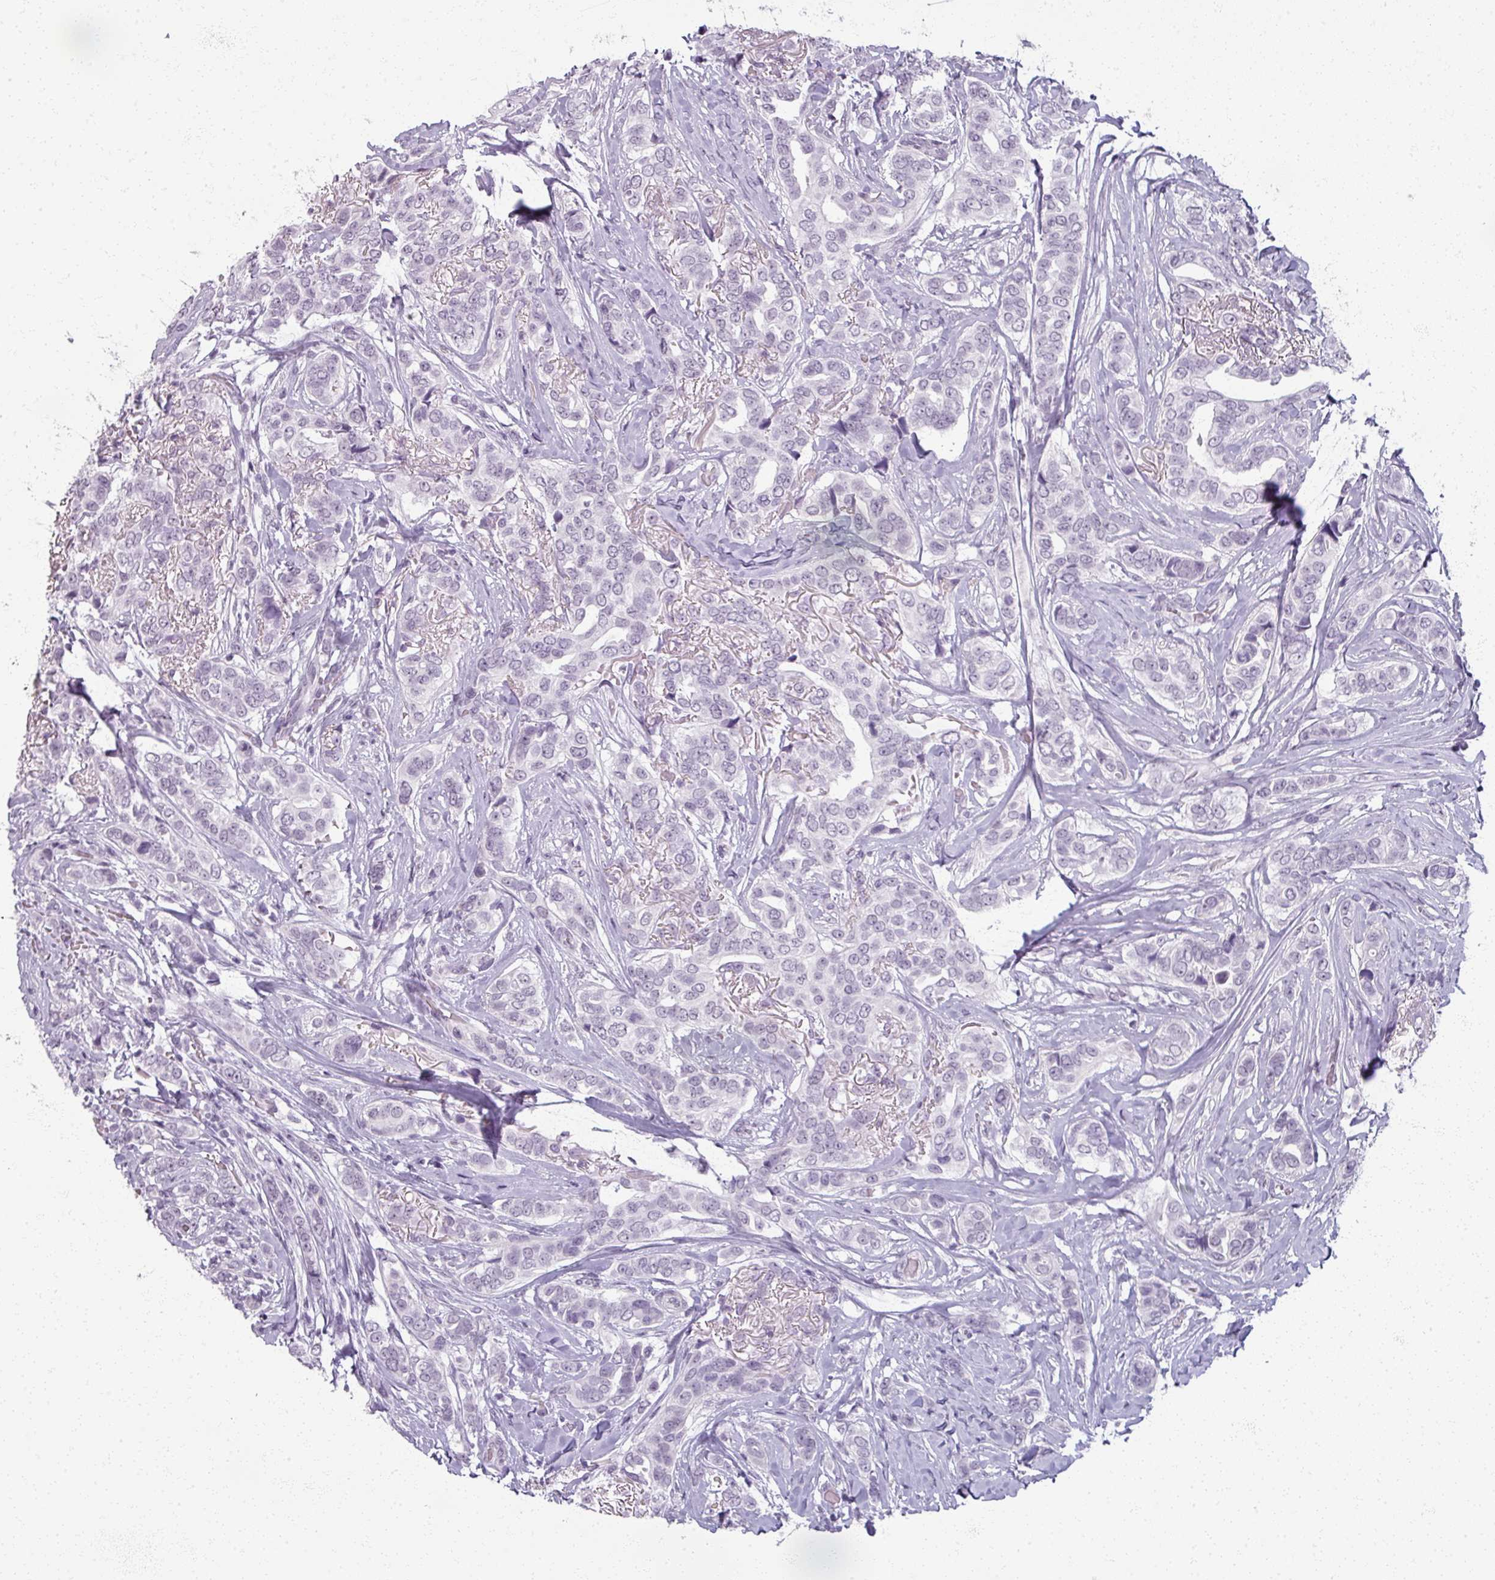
{"staining": {"intensity": "negative", "quantity": "none", "location": "none"}, "tissue": "breast cancer", "cell_type": "Tumor cells", "image_type": "cancer", "snomed": [{"axis": "morphology", "description": "Lobular carcinoma"}, {"axis": "topography", "description": "Breast"}], "caption": "A high-resolution photomicrograph shows immunohistochemistry (IHC) staining of breast cancer (lobular carcinoma), which demonstrates no significant staining in tumor cells.", "gene": "RFPL2", "patient": {"sex": "female", "age": 51}}